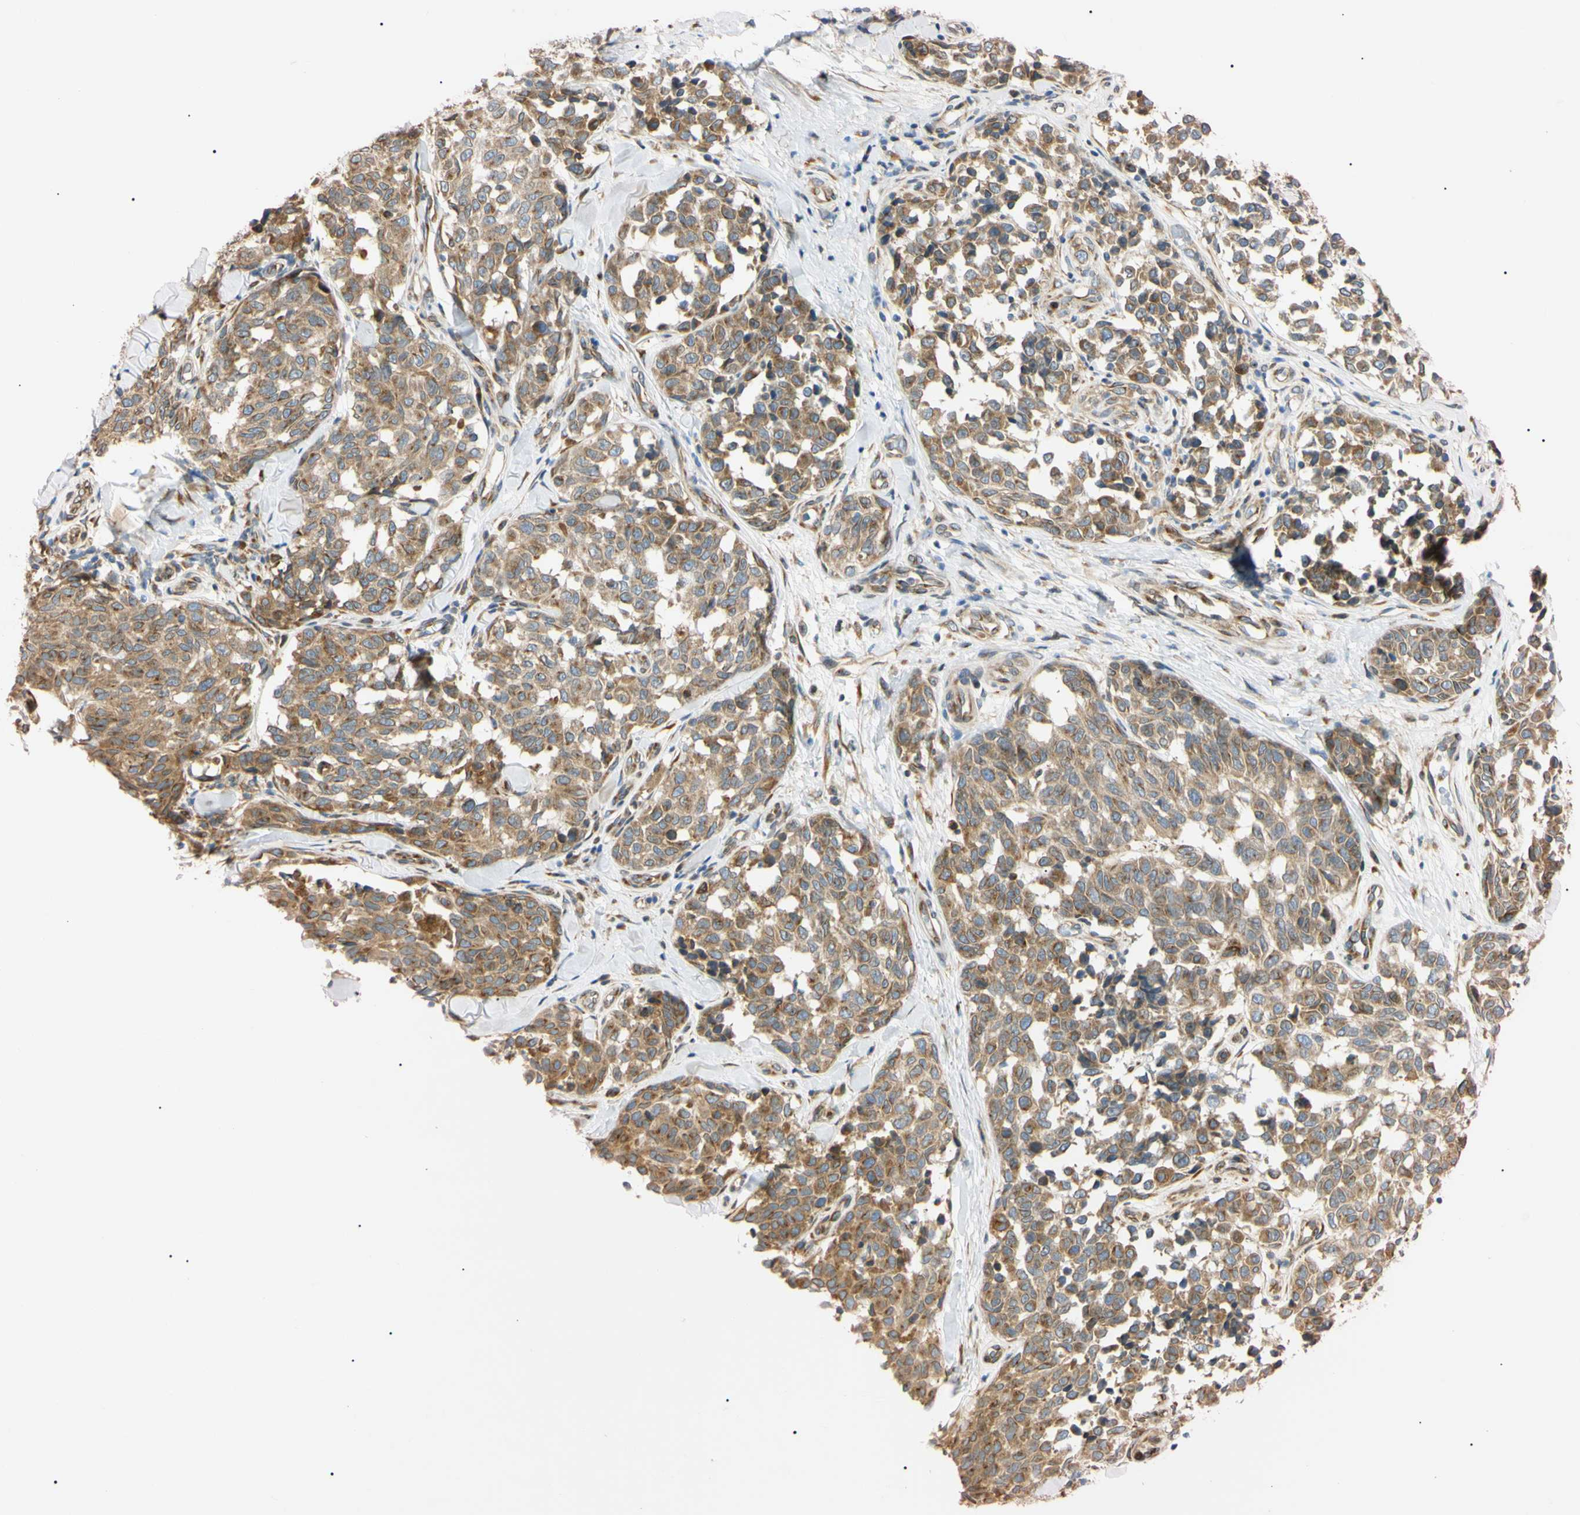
{"staining": {"intensity": "weak", "quantity": ">75%", "location": "cytoplasmic/membranous"}, "tissue": "melanoma", "cell_type": "Tumor cells", "image_type": "cancer", "snomed": [{"axis": "morphology", "description": "Malignant melanoma, NOS"}, {"axis": "topography", "description": "Skin"}], "caption": "Melanoma stained for a protein (brown) displays weak cytoplasmic/membranous positive staining in about >75% of tumor cells.", "gene": "IER3IP1", "patient": {"sex": "female", "age": 64}}